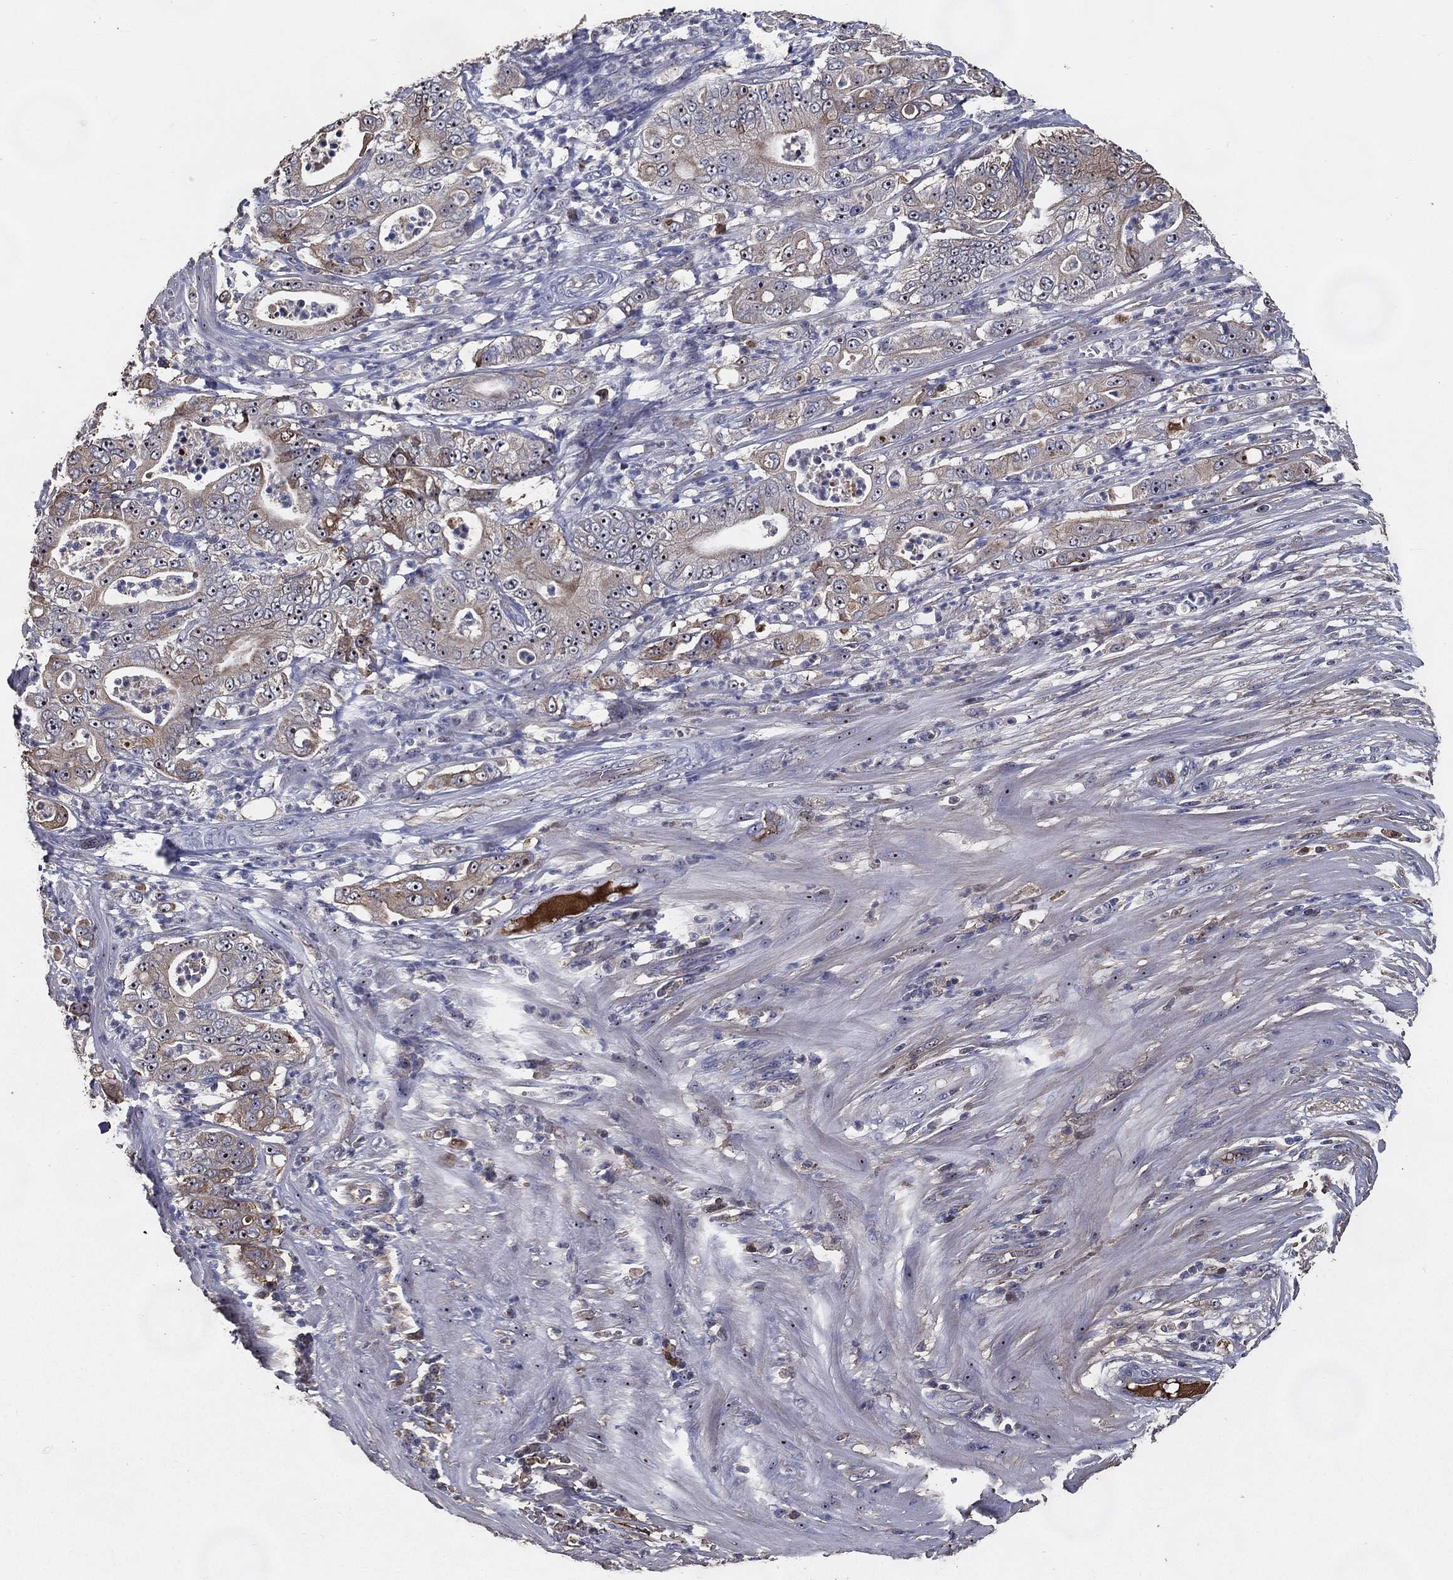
{"staining": {"intensity": "moderate", "quantity": "<25%", "location": "cytoplasmic/membranous,nuclear"}, "tissue": "pancreatic cancer", "cell_type": "Tumor cells", "image_type": "cancer", "snomed": [{"axis": "morphology", "description": "Adenocarcinoma, NOS"}, {"axis": "topography", "description": "Pancreas"}], "caption": "Human pancreatic cancer (adenocarcinoma) stained for a protein (brown) displays moderate cytoplasmic/membranous and nuclear positive positivity in approximately <25% of tumor cells.", "gene": "EFNA1", "patient": {"sex": "male", "age": 71}}